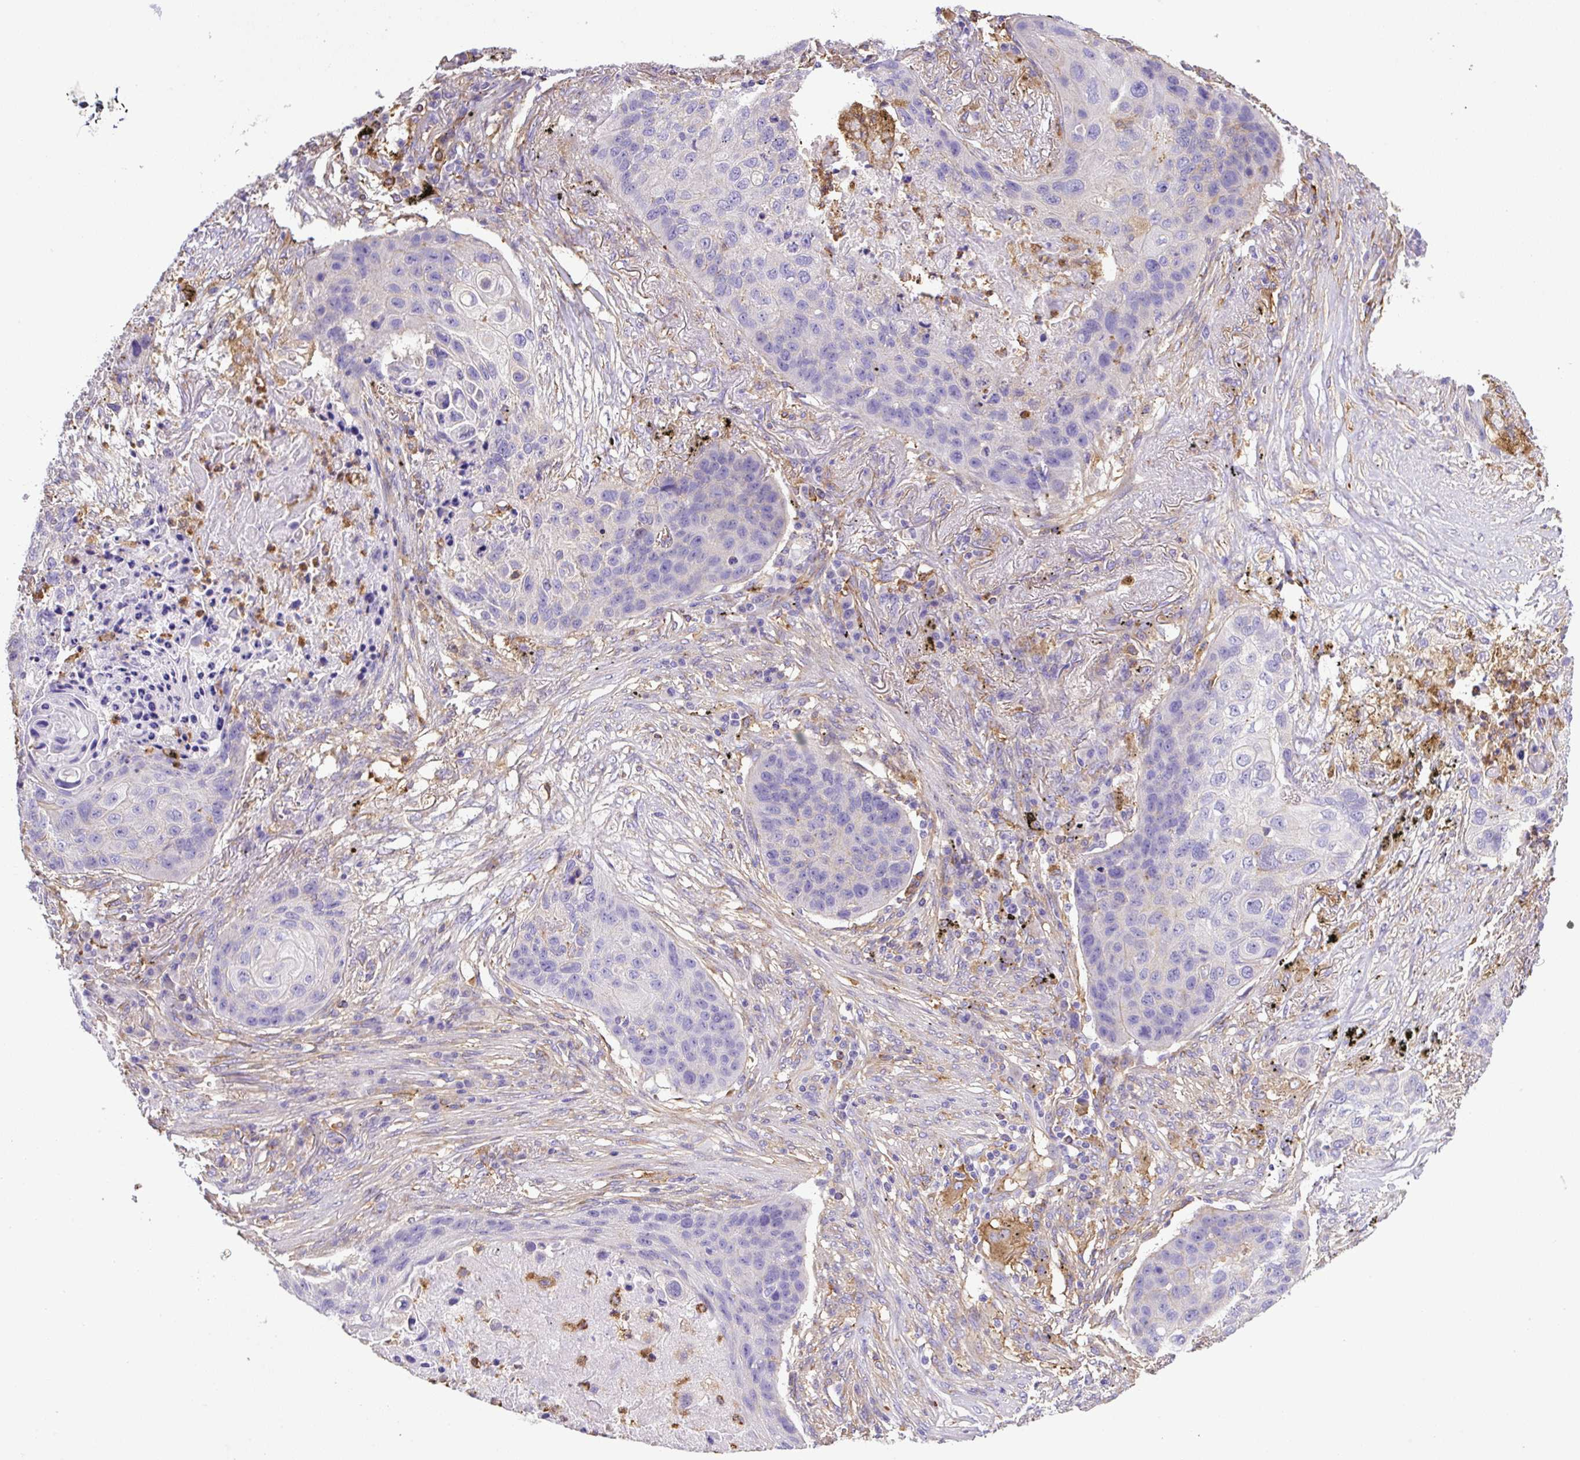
{"staining": {"intensity": "negative", "quantity": "none", "location": "none"}, "tissue": "lung cancer", "cell_type": "Tumor cells", "image_type": "cancer", "snomed": [{"axis": "morphology", "description": "Squamous cell carcinoma, NOS"}, {"axis": "topography", "description": "Lung"}], "caption": "An immunohistochemistry photomicrograph of lung cancer is shown. There is no staining in tumor cells of lung cancer.", "gene": "MAGEB5", "patient": {"sex": "female", "age": 63}}